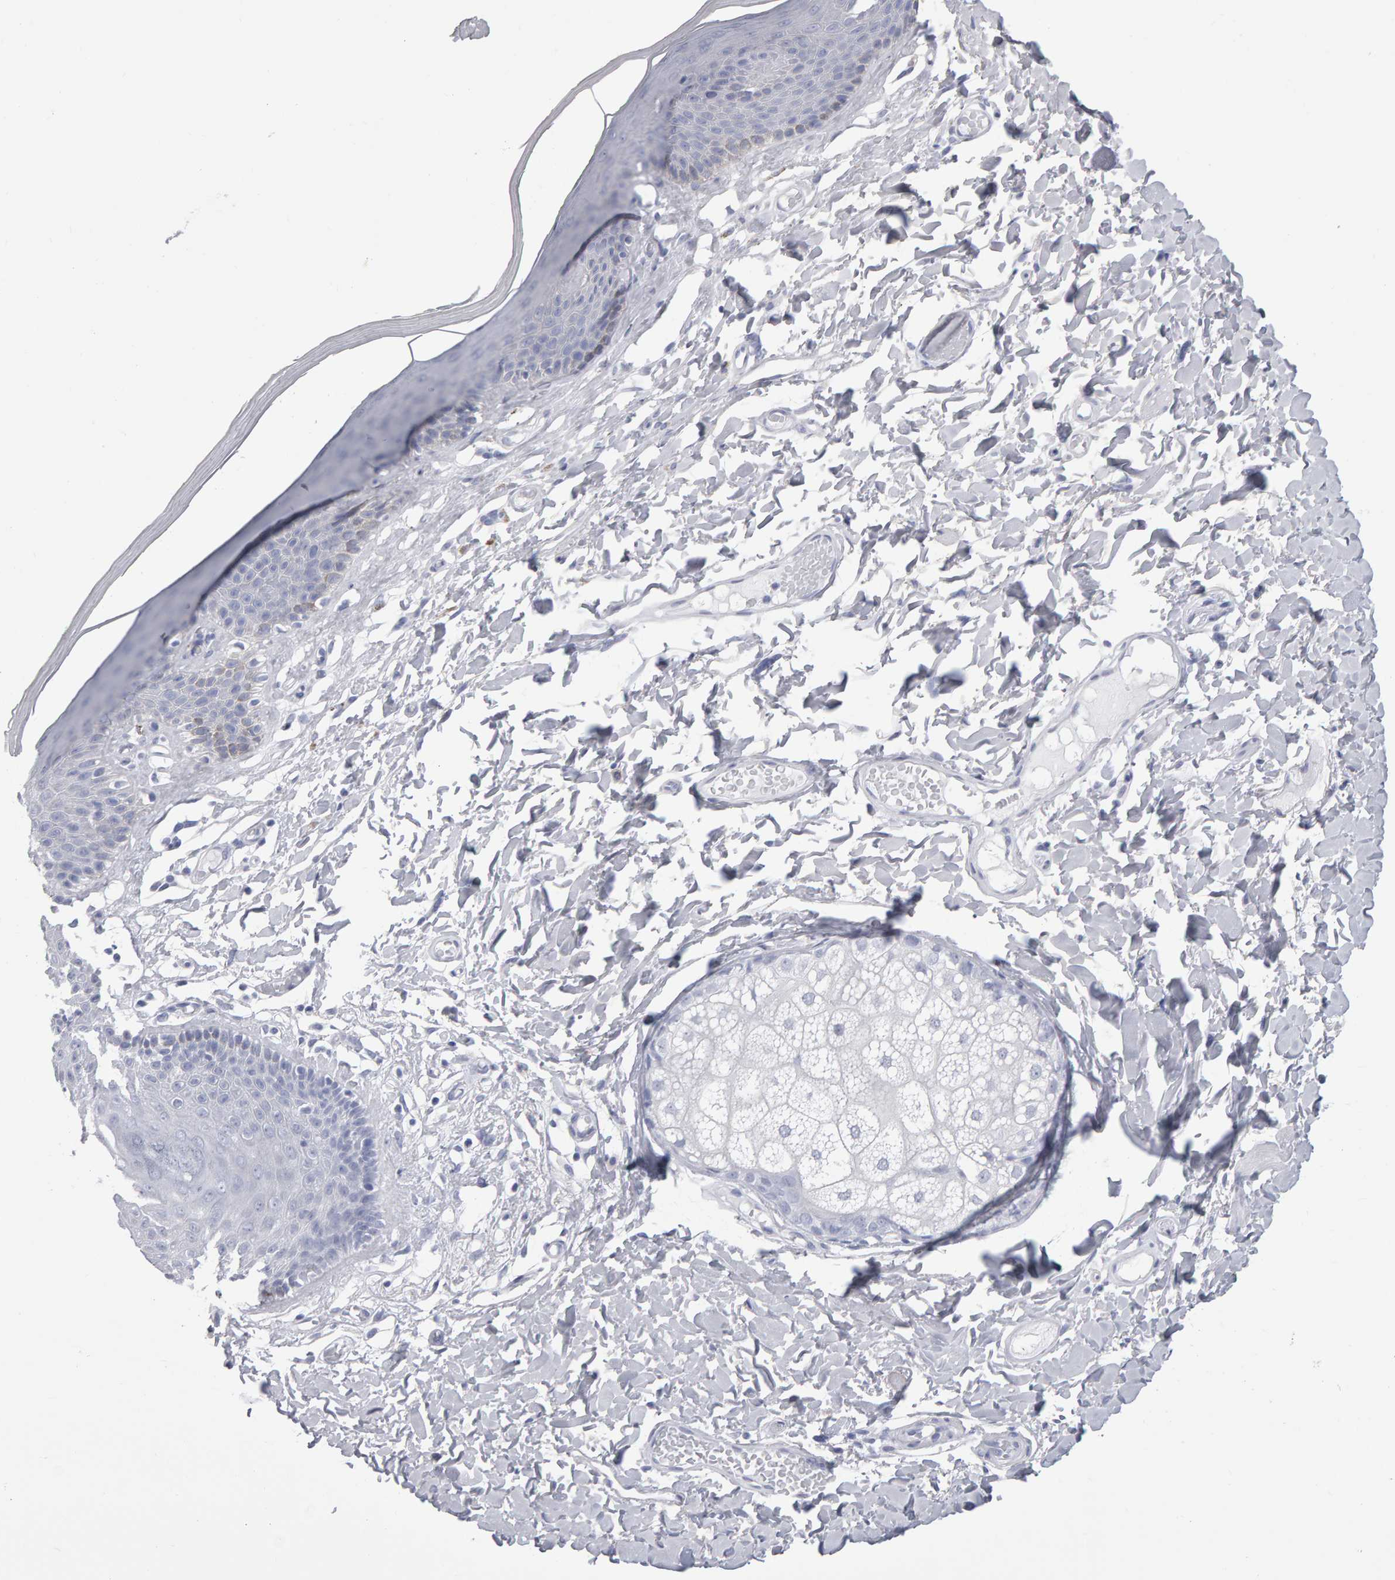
{"staining": {"intensity": "weak", "quantity": "<25%", "location": "cytoplasmic/membranous"}, "tissue": "skin", "cell_type": "Epidermal cells", "image_type": "normal", "snomed": [{"axis": "morphology", "description": "Normal tissue, NOS"}, {"axis": "topography", "description": "Vulva"}], "caption": "This is an immunohistochemistry micrograph of benign skin. There is no expression in epidermal cells.", "gene": "NCDN", "patient": {"sex": "female", "age": 73}}